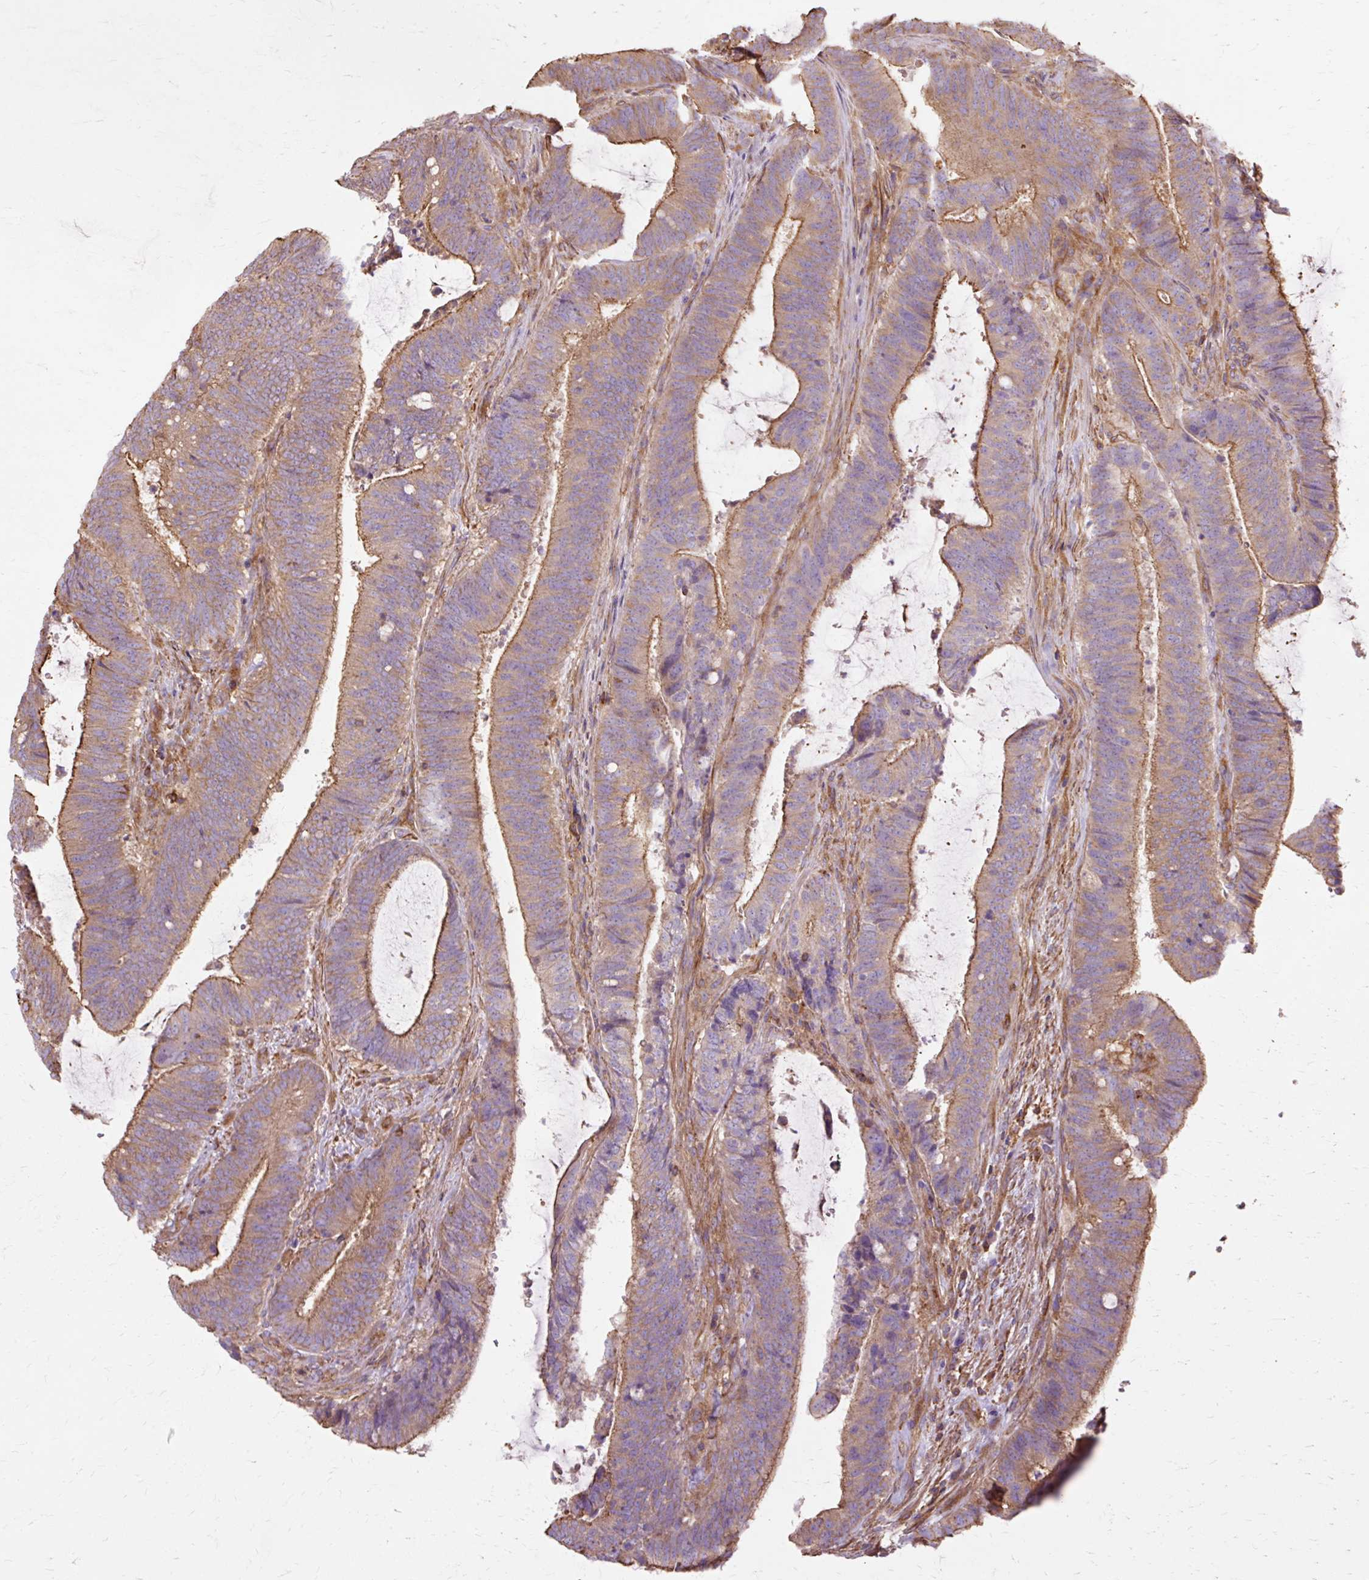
{"staining": {"intensity": "moderate", "quantity": "25%-75%", "location": "cytoplasmic/membranous"}, "tissue": "colorectal cancer", "cell_type": "Tumor cells", "image_type": "cancer", "snomed": [{"axis": "morphology", "description": "Adenocarcinoma, NOS"}, {"axis": "topography", "description": "Colon"}], "caption": "Immunohistochemistry (IHC) (DAB (3,3'-diaminobenzidine)) staining of human adenocarcinoma (colorectal) reveals moderate cytoplasmic/membranous protein positivity in about 25%-75% of tumor cells.", "gene": "TBC1D2B", "patient": {"sex": "female", "age": 43}}